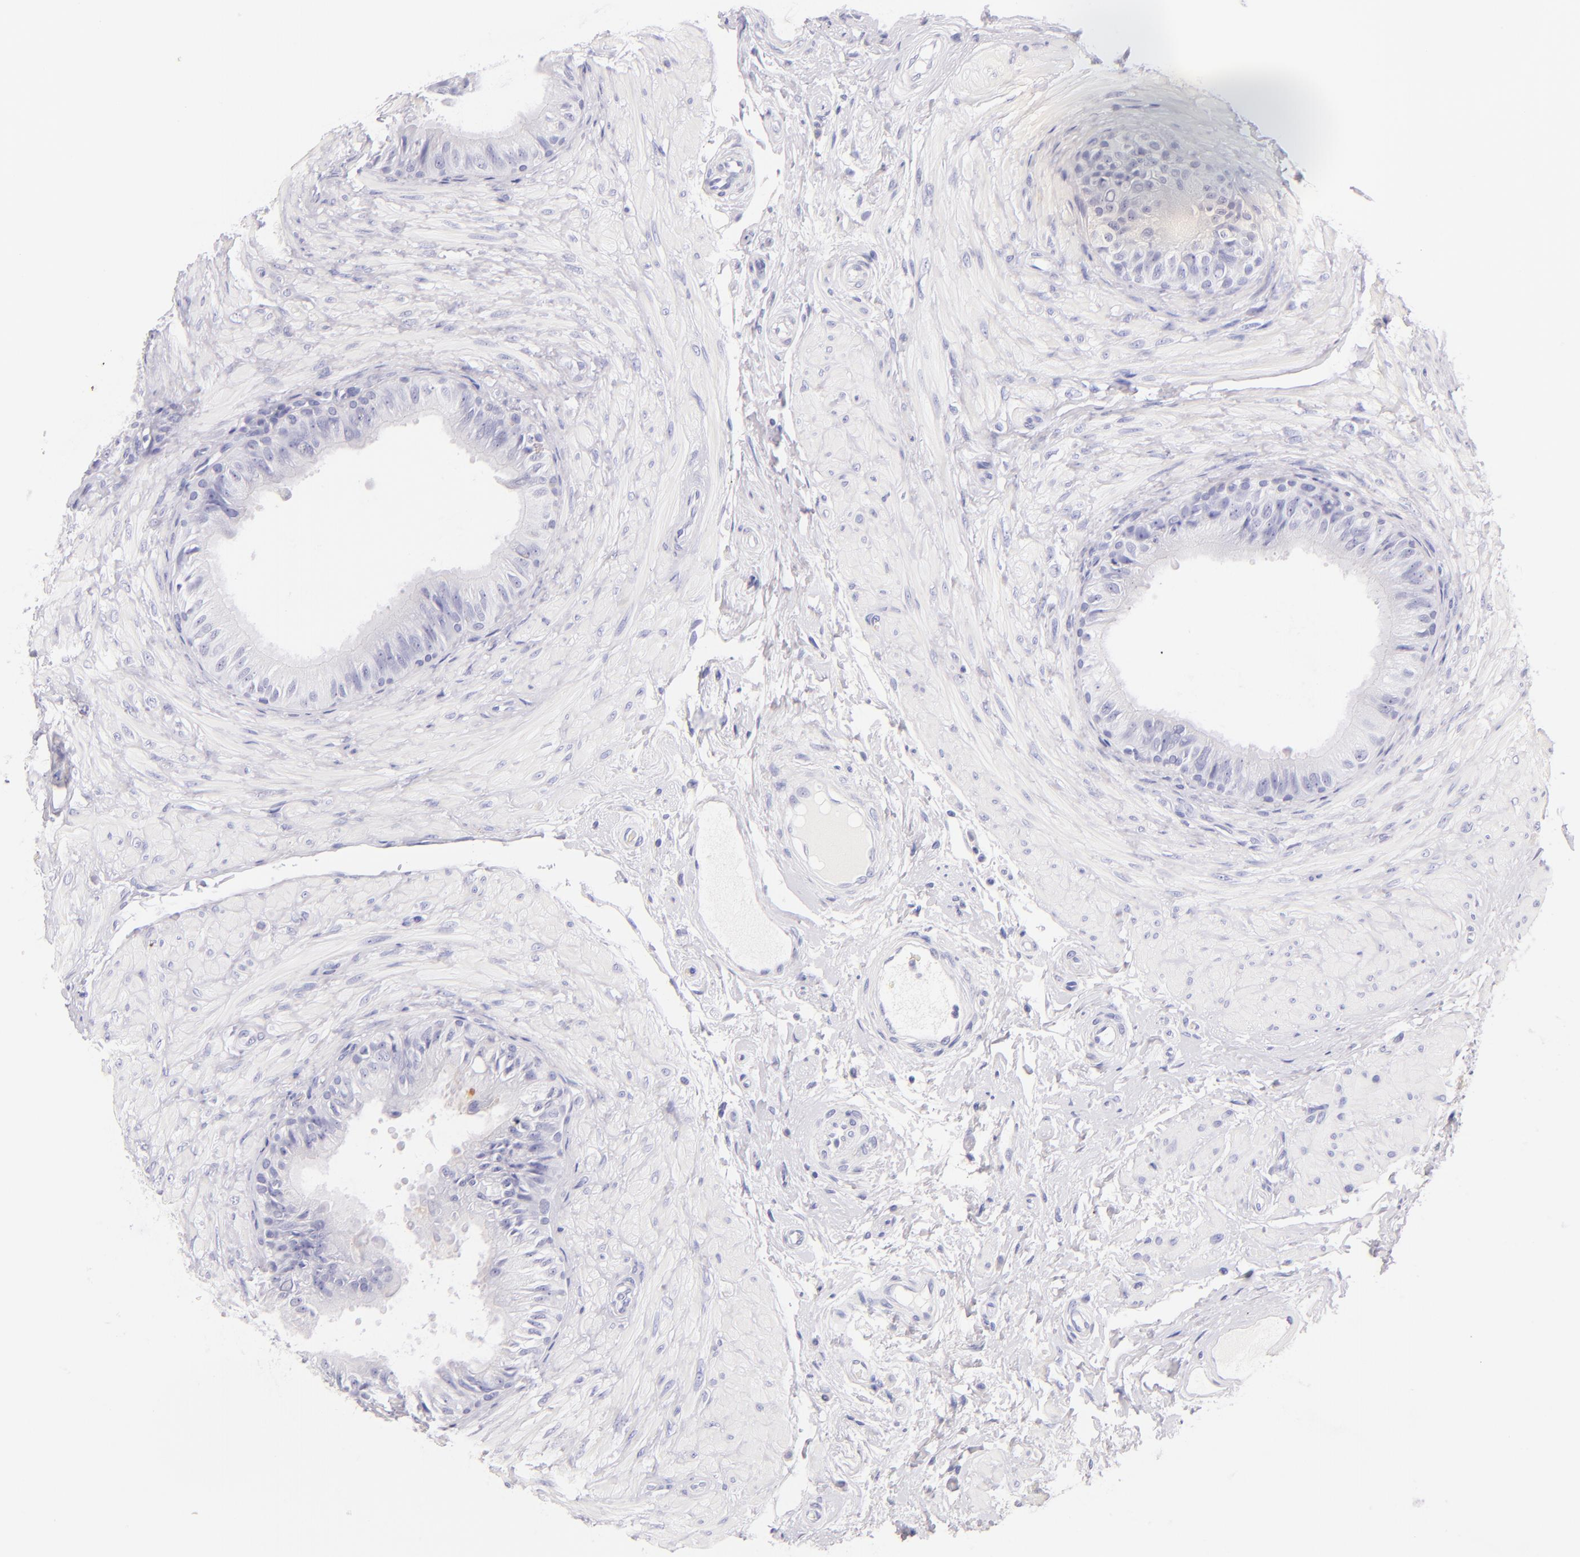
{"staining": {"intensity": "negative", "quantity": "none", "location": "none"}, "tissue": "epididymis", "cell_type": "Glandular cells", "image_type": "normal", "snomed": [{"axis": "morphology", "description": "Normal tissue, NOS"}, {"axis": "topography", "description": "Epididymis"}], "caption": "Immunohistochemistry histopathology image of unremarkable epididymis: epididymis stained with DAB (3,3'-diaminobenzidine) reveals no significant protein expression in glandular cells.", "gene": "SDC1", "patient": {"sex": "male", "age": 68}}